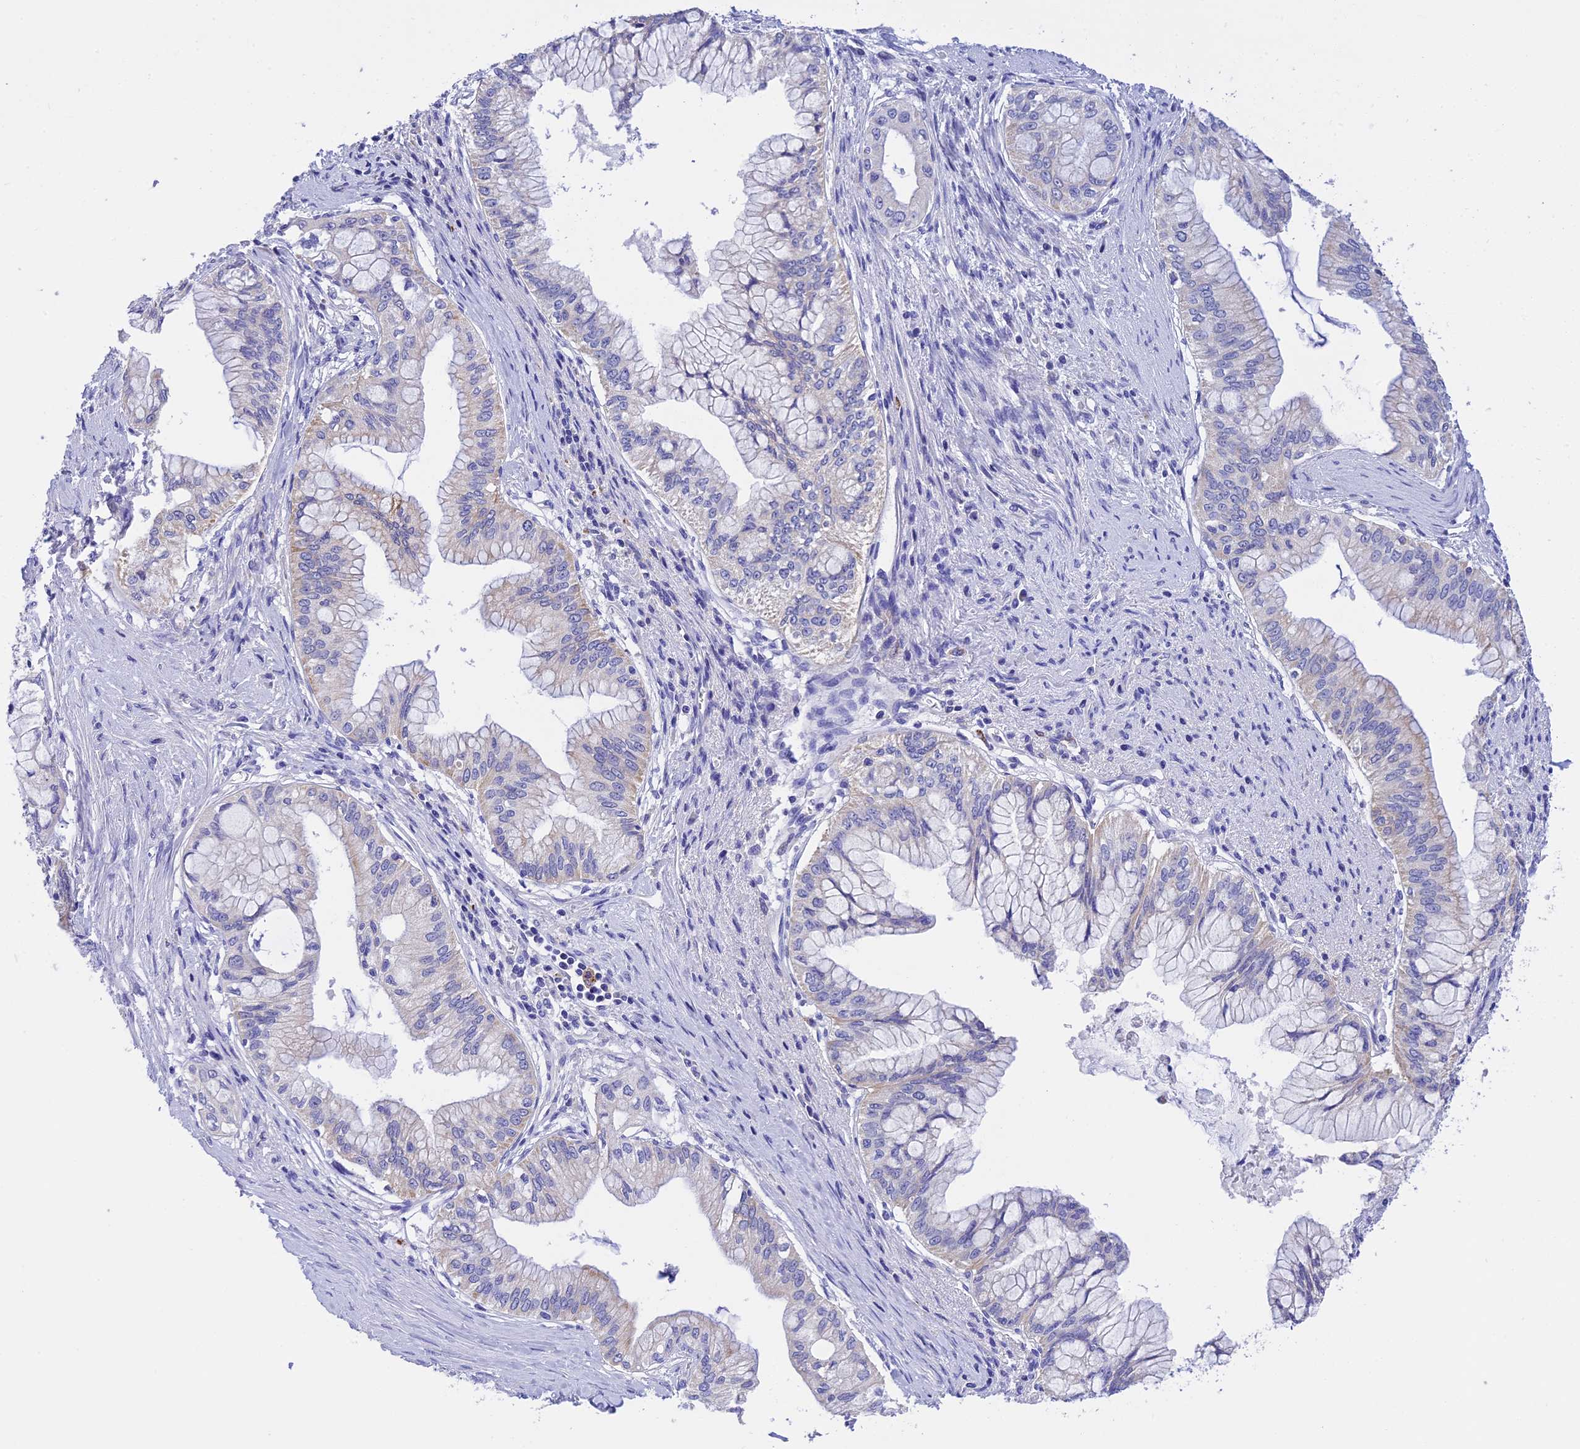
{"staining": {"intensity": "negative", "quantity": "none", "location": "none"}, "tissue": "pancreatic cancer", "cell_type": "Tumor cells", "image_type": "cancer", "snomed": [{"axis": "morphology", "description": "Adenocarcinoma, NOS"}, {"axis": "topography", "description": "Pancreas"}], "caption": "Pancreatic cancer (adenocarcinoma) was stained to show a protein in brown. There is no significant positivity in tumor cells. (Stains: DAB (3,3'-diaminobenzidine) IHC with hematoxylin counter stain, Microscopy: brightfield microscopy at high magnification).", "gene": "MS4A5", "patient": {"sex": "male", "age": 46}}